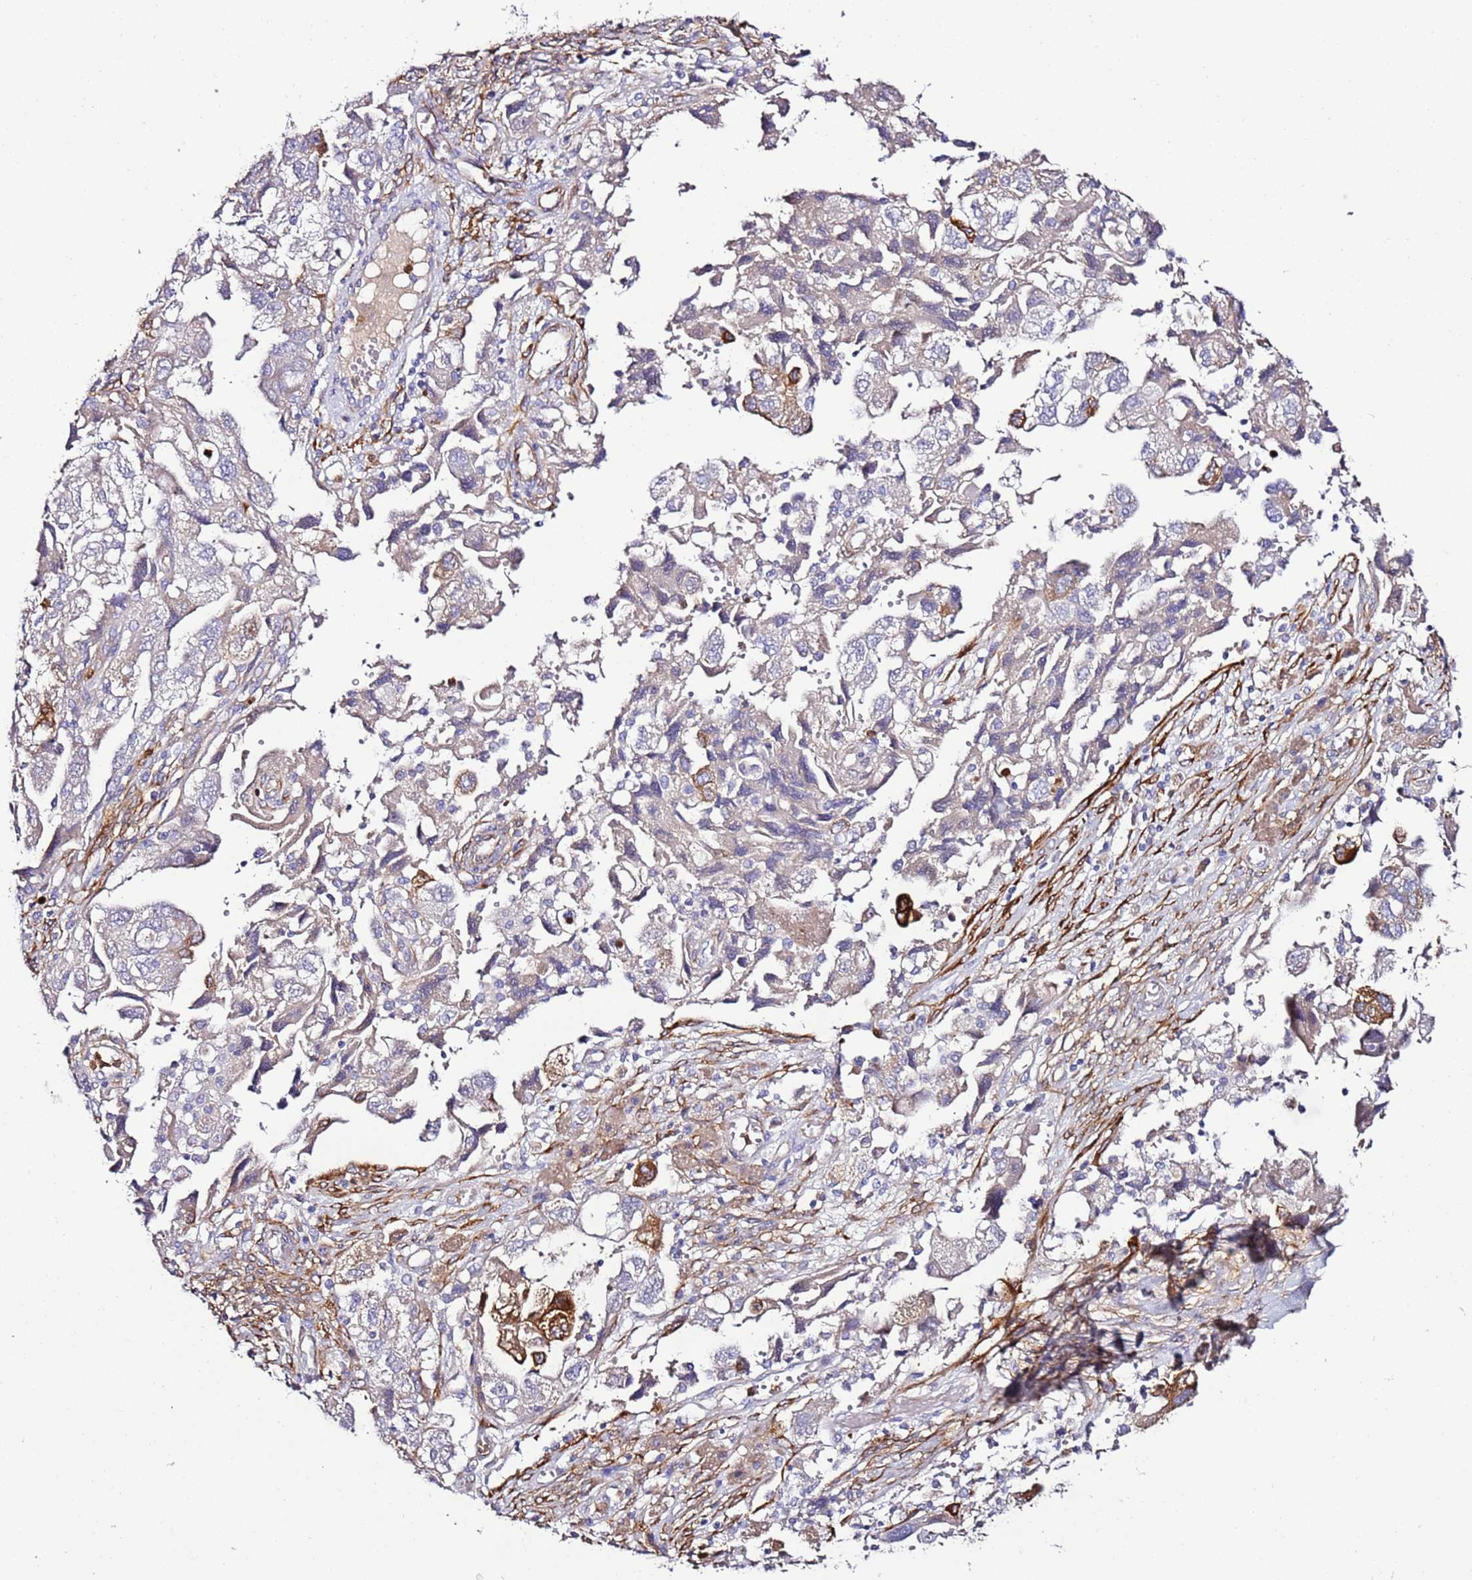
{"staining": {"intensity": "moderate", "quantity": "25%-75%", "location": "cytoplasmic/membranous"}, "tissue": "ovarian cancer", "cell_type": "Tumor cells", "image_type": "cancer", "snomed": [{"axis": "morphology", "description": "Carcinoma, NOS"}, {"axis": "morphology", "description": "Cystadenocarcinoma, serous, NOS"}, {"axis": "topography", "description": "Ovary"}], "caption": "Approximately 25%-75% of tumor cells in ovarian serous cystadenocarcinoma display moderate cytoplasmic/membranous protein staining as visualized by brown immunohistochemical staining.", "gene": "FAM174C", "patient": {"sex": "female", "age": 69}}